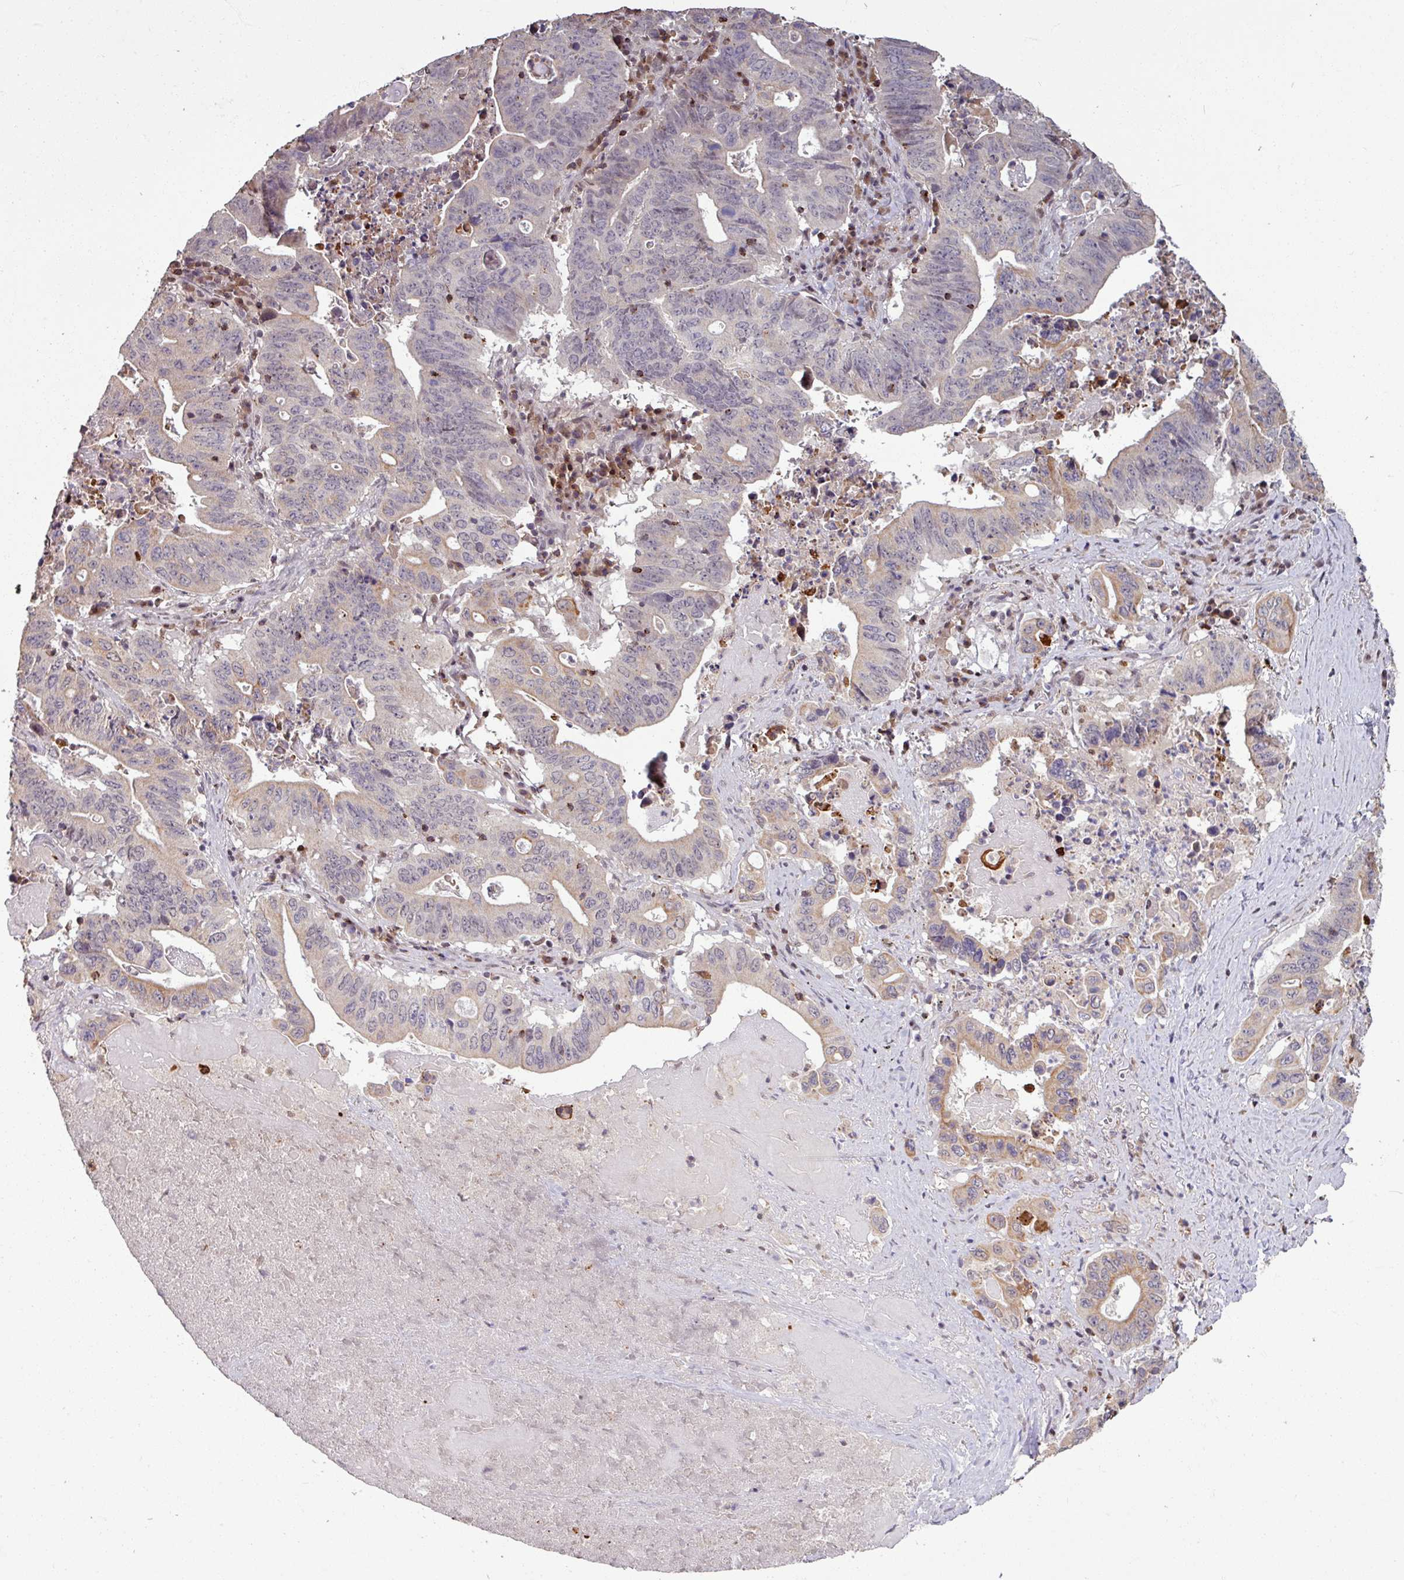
{"staining": {"intensity": "weak", "quantity": "<25%", "location": "cytoplasmic/membranous"}, "tissue": "lung cancer", "cell_type": "Tumor cells", "image_type": "cancer", "snomed": [{"axis": "morphology", "description": "Adenocarcinoma, NOS"}, {"axis": "topography", "description": "Lung"}], "caption": "The photomicrograph shows no significant staining in tumor cells of lung adenocarcinoma.", "gene": "OR6B1", "patient": {"sex": "female", "age": 60}}